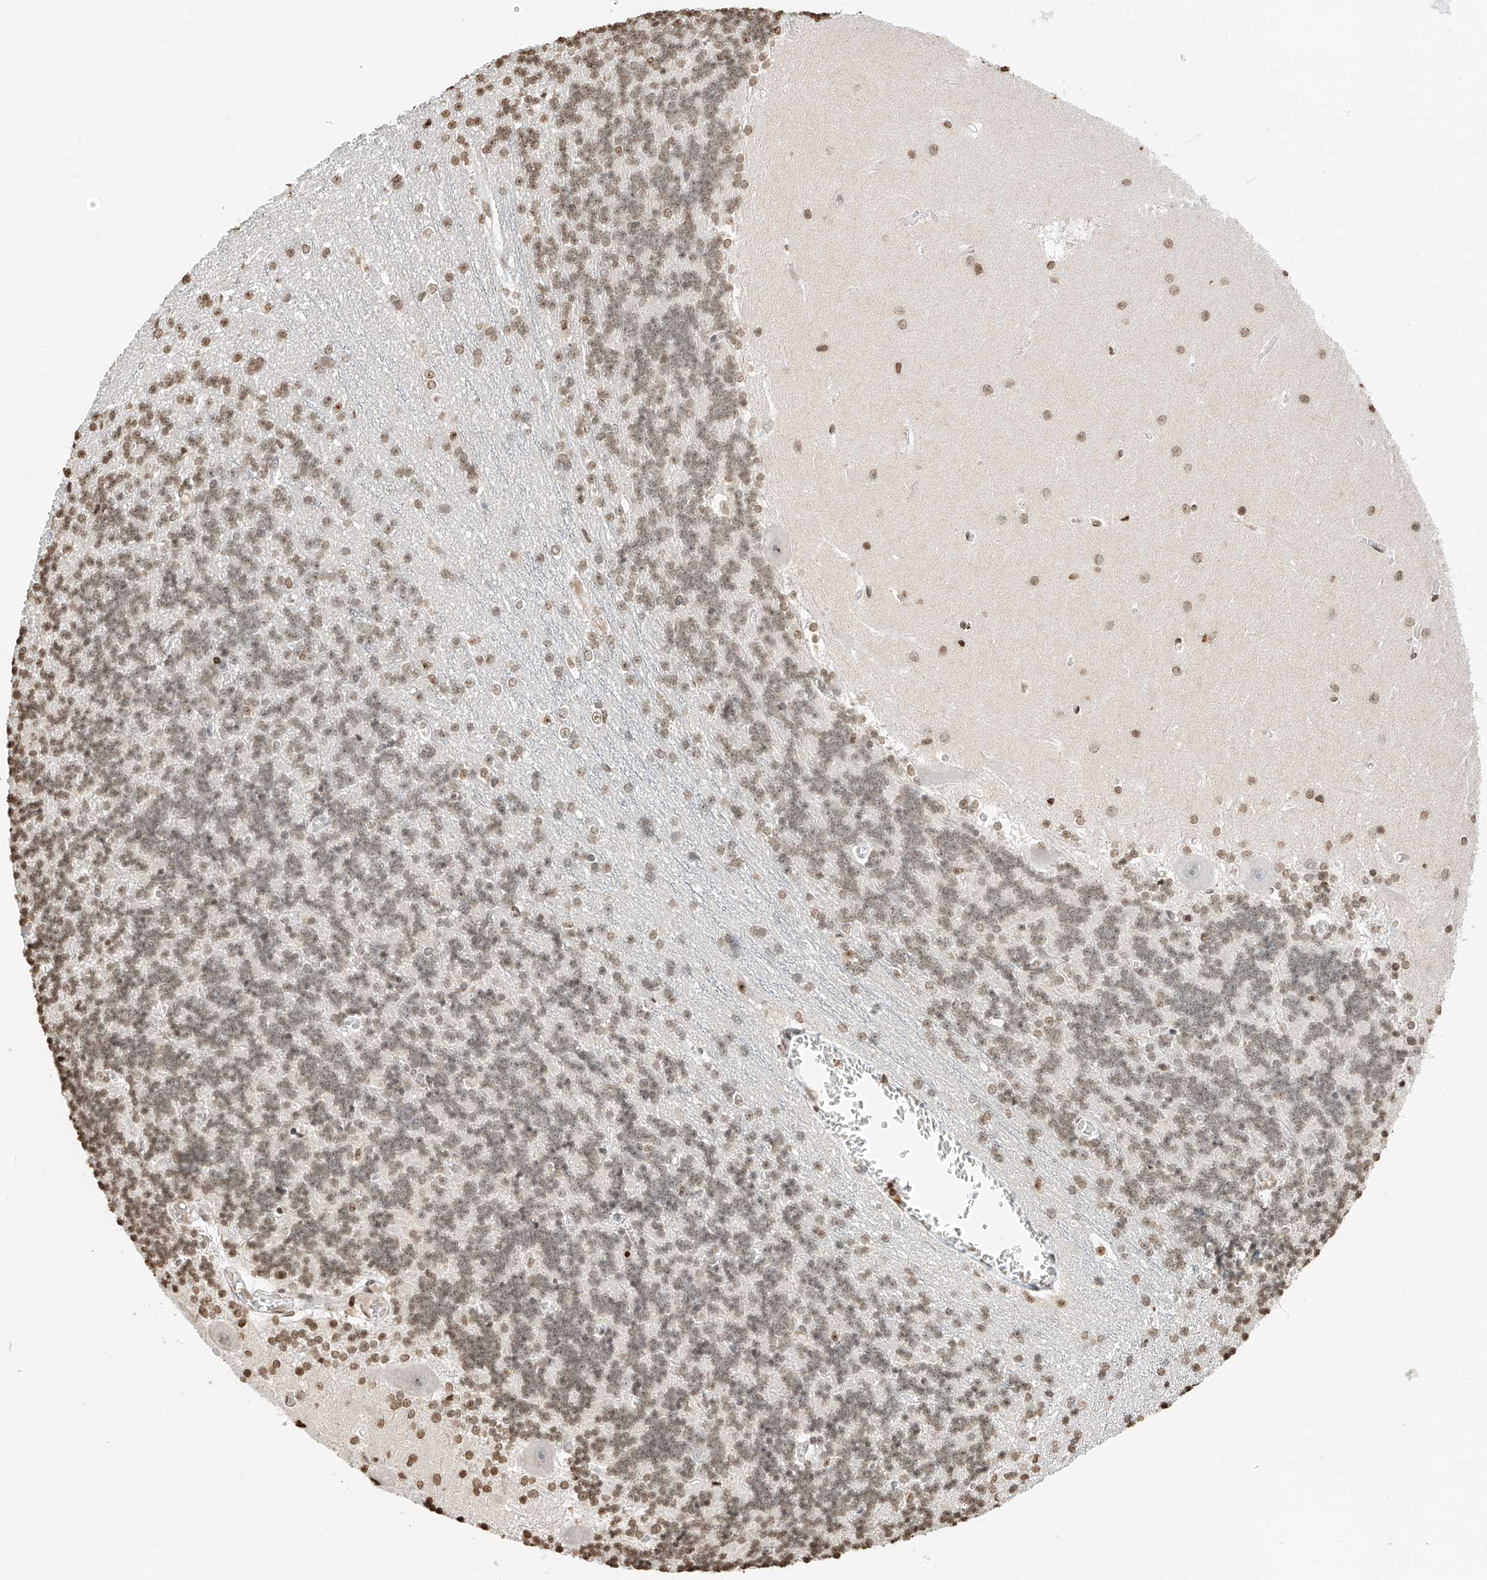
{"staining": {"intensity": "moderate", "quantity": ">75%", "location": "nuclear"}, "tissue": "cerebellum", "cell_type": "Cells in granular layer", "image_type": "normal", "snomed": [{"axis": "morphology", "description": "Normal tissue, NOS"}, {"axis": "topography", "description": "Cerebellum"}], "caption": "DAB immunohistochemical staining of benign human cerebellum reveals moderate nuclear protein staining in approximately >75% of cells in granular layer.", "gene": "C17orf58", "patient": {"sex": "male", "age": 37}}